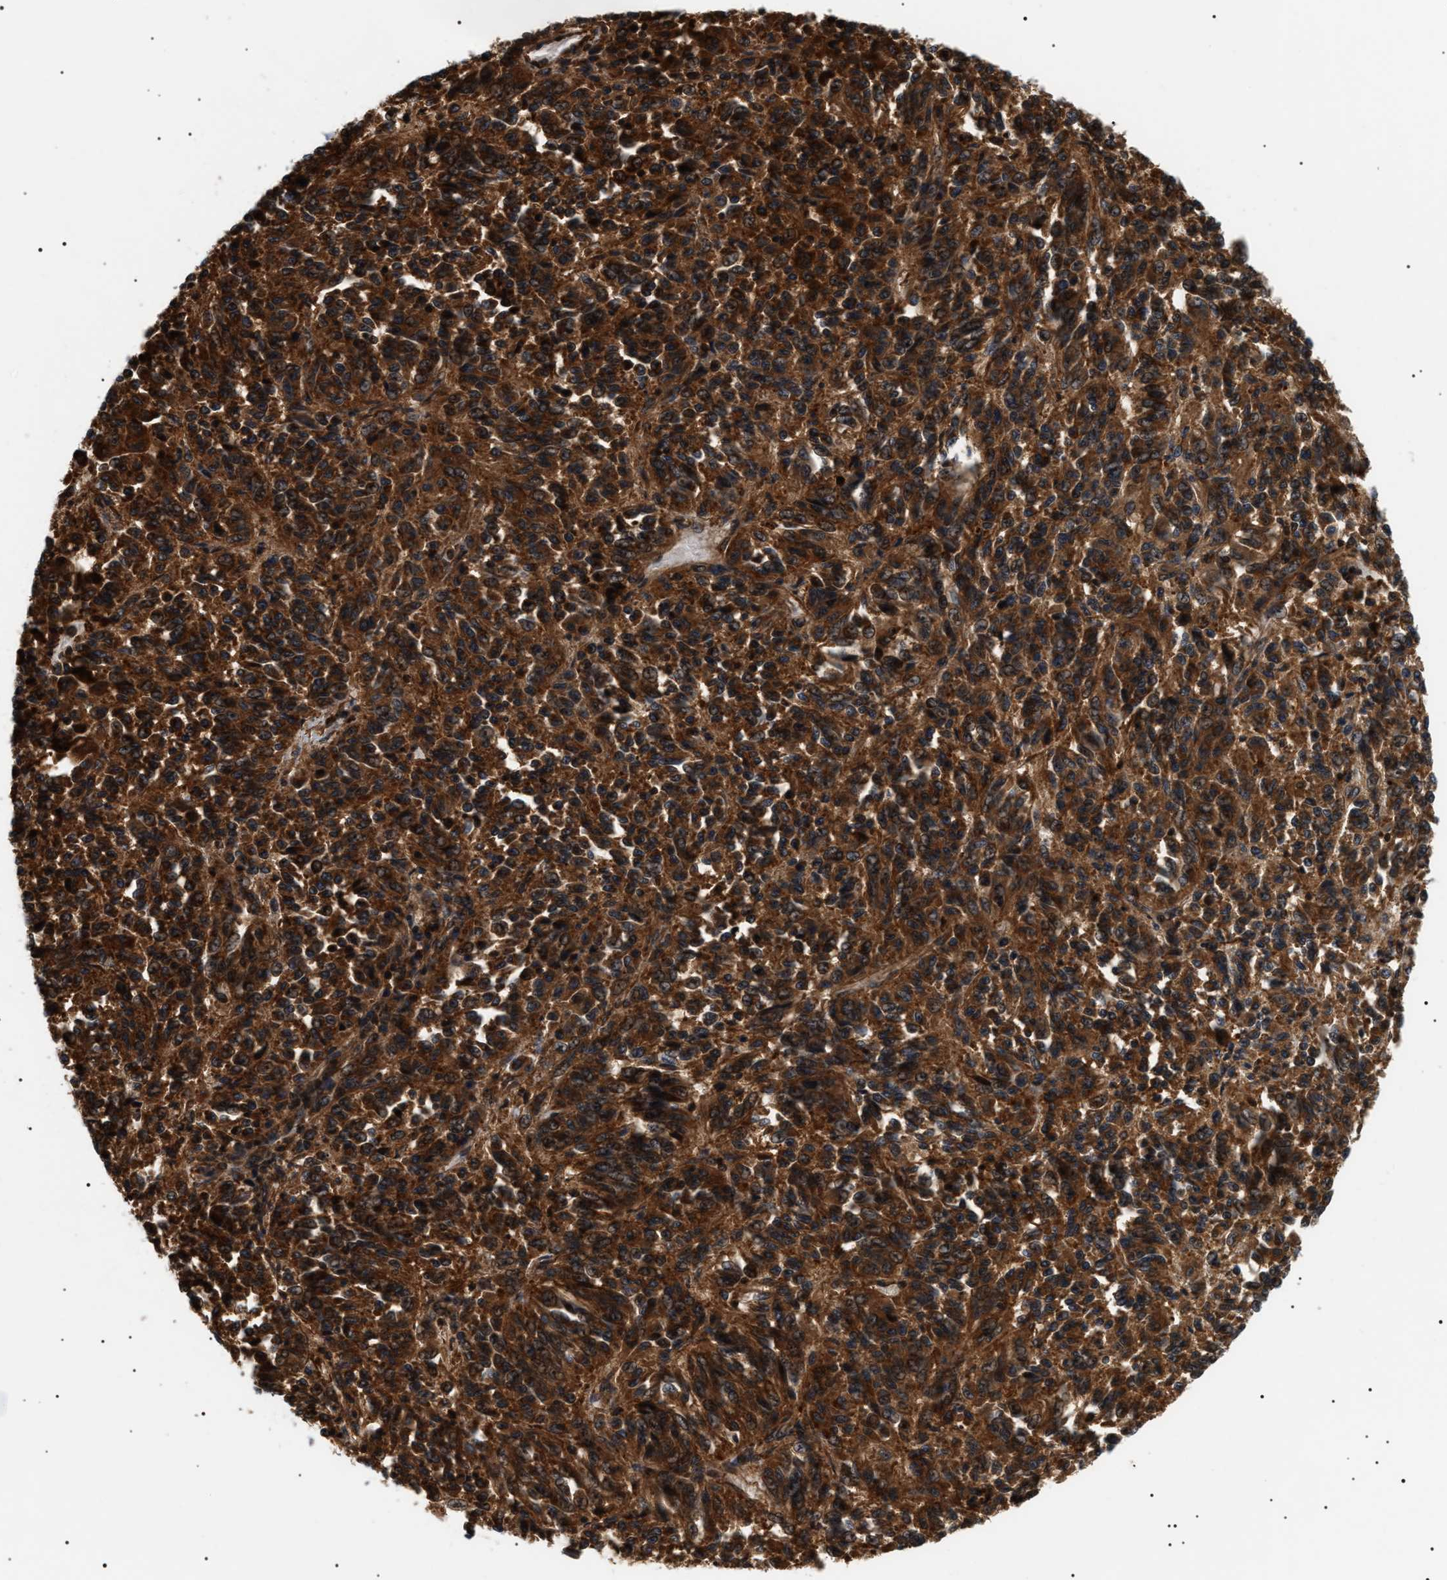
{"staining": {"intensity": "strong", "quantity": ">75%", "location": "cytoplasmic/membranous"}, "tissue": "melanoma", "cell_type": "Tumor cells", "image_type": "cancer", "snomed": [{"axis": "morphology", "description": "Malignant melanoma, Metastatic site"}, {"axis": "topography", "description": "Lung"}], "caption": "The histopathology image shows a brown stain indicating the presence of a protein in the cytoplasmic/membranous of tumor cells in melanoma. The staining was performed using DAB to visualize the protein expression in brown, while the nuclei were stained in blue with hematoxylin (Magnification: 20x).", "gene": "SH3GLB2", "patient": {"sex": "male", "age": 64}}